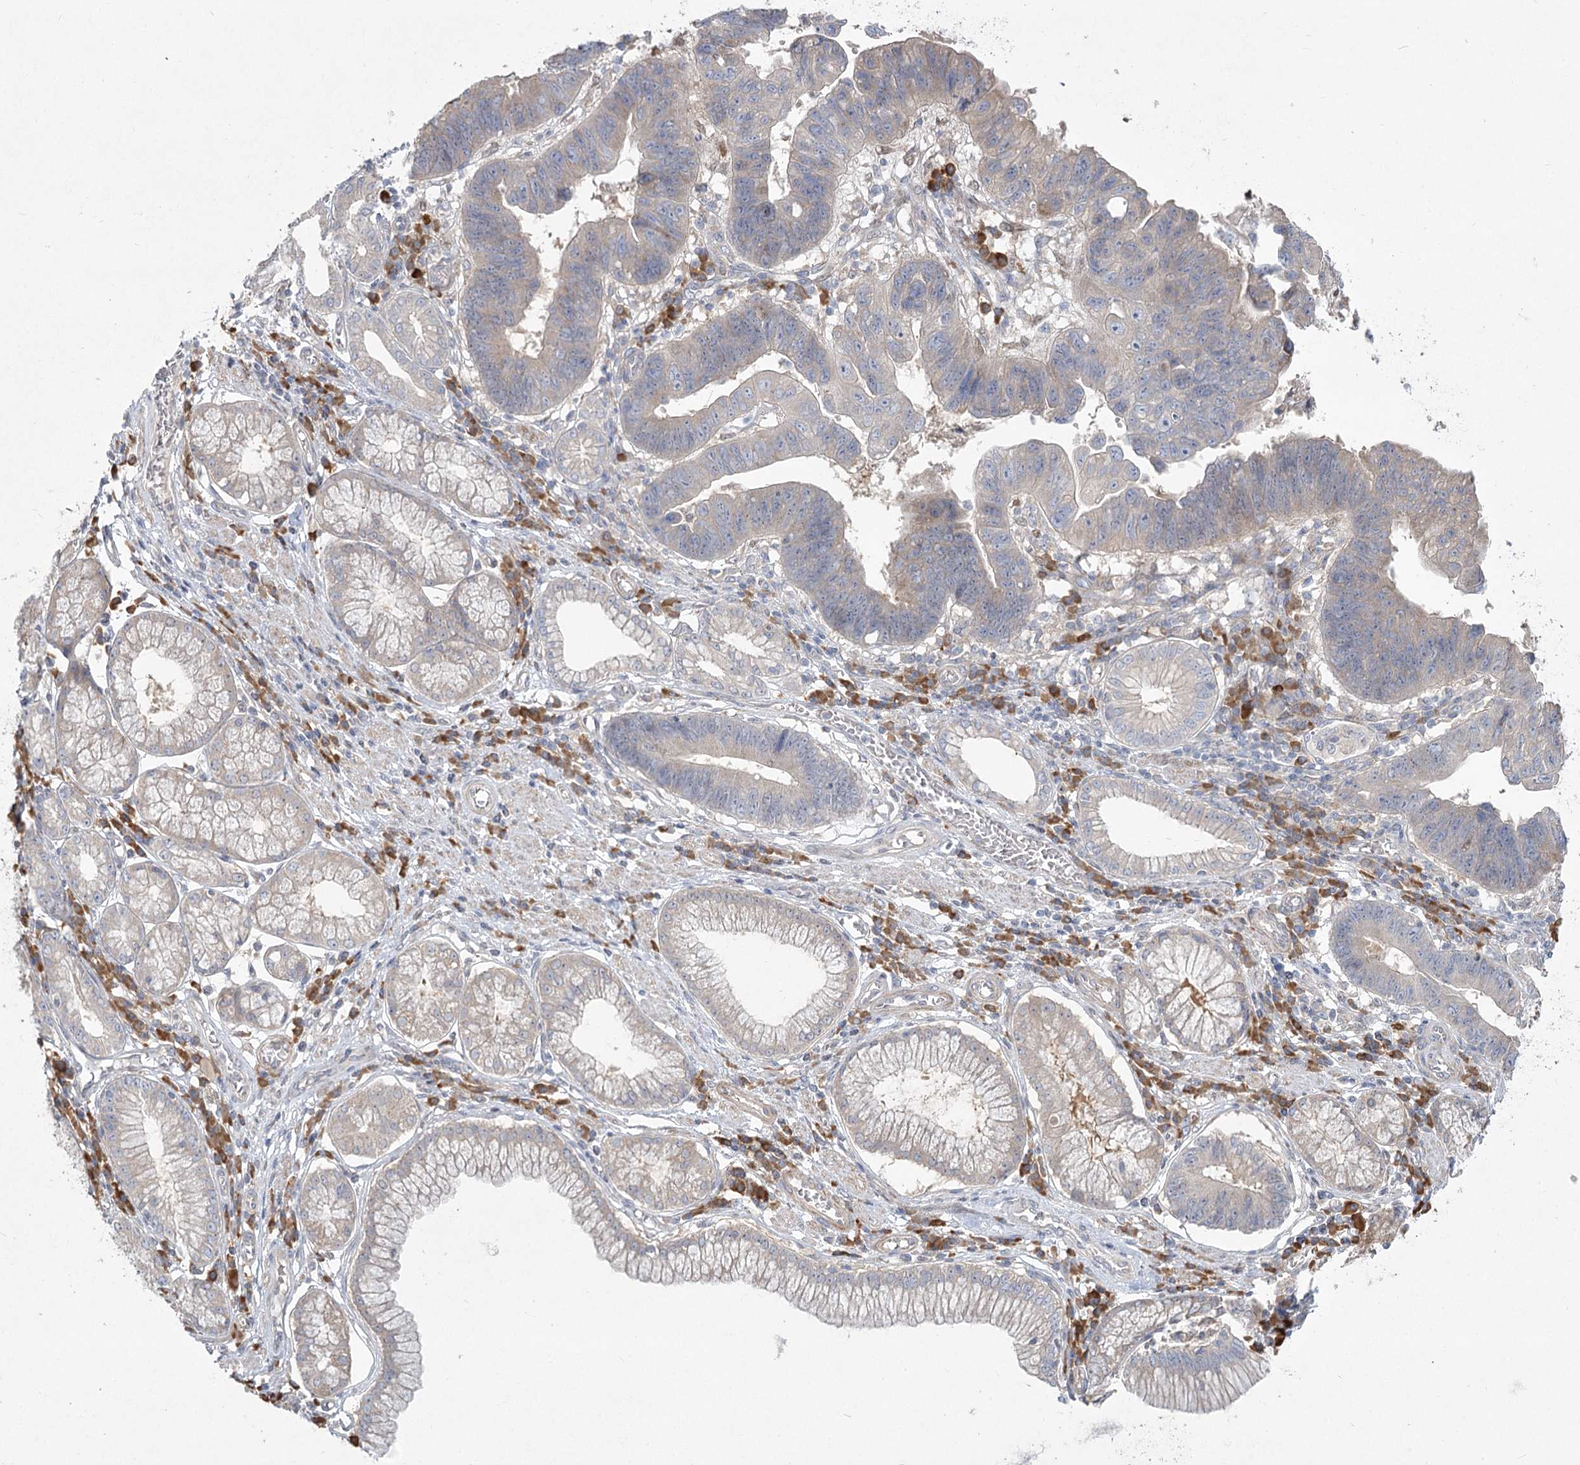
{"staining": {"intensity": "negative", "quantity": "none", "location": "none"}, "tissue": "stomach cancer", "cell_type": "Tumor cells", "image_type": "cancer", "snomed": [{"axis": "morphology", "description": "Adenocarcinoma, NOS"}, {"axis": "topography", "description": "Stomach"}], "caption": "Immunohistochemistry (IHC) image of stomach cancer (adenocarcinoma) stained for a protein (brown), which reveals no positivity in tumor cells.", "gene": "CAMTA1", "patient": {"sex": "male", "age": 59}}